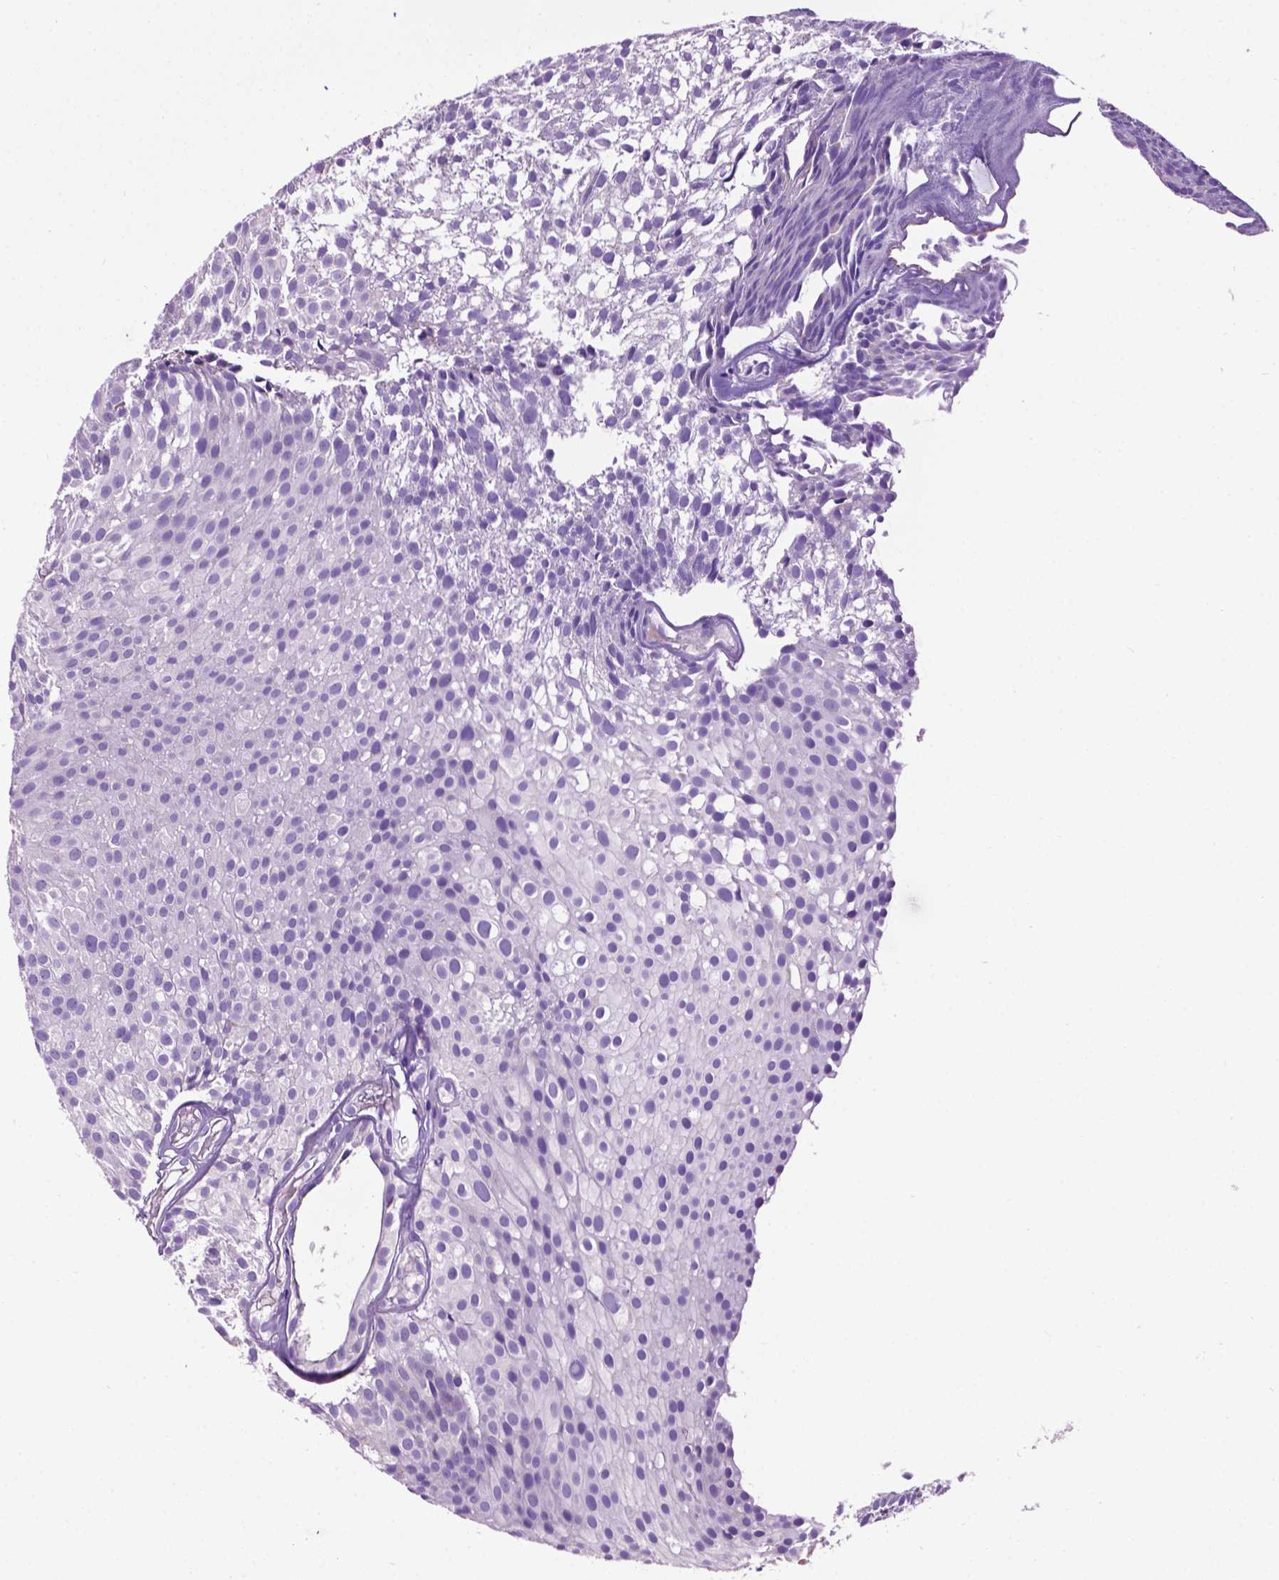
{"staining": {"intensity": "negative", "quantity": "none", "location": "none"}, "tissue": "urothelial cancer", "cell_type": "Tumor cells", "image_type": "cancer", "snomed": [{"axis": "morphology", "description": "Urothelial carcinoma, Low grade"}, {"axis": "topography", "description": "Urinary bladder"}], "caption": "An image of human urothelial cancer is negative for staining in tumor cells.", "gene": "TMEM132E", "patient": {"sex": "male", "age": 63}}